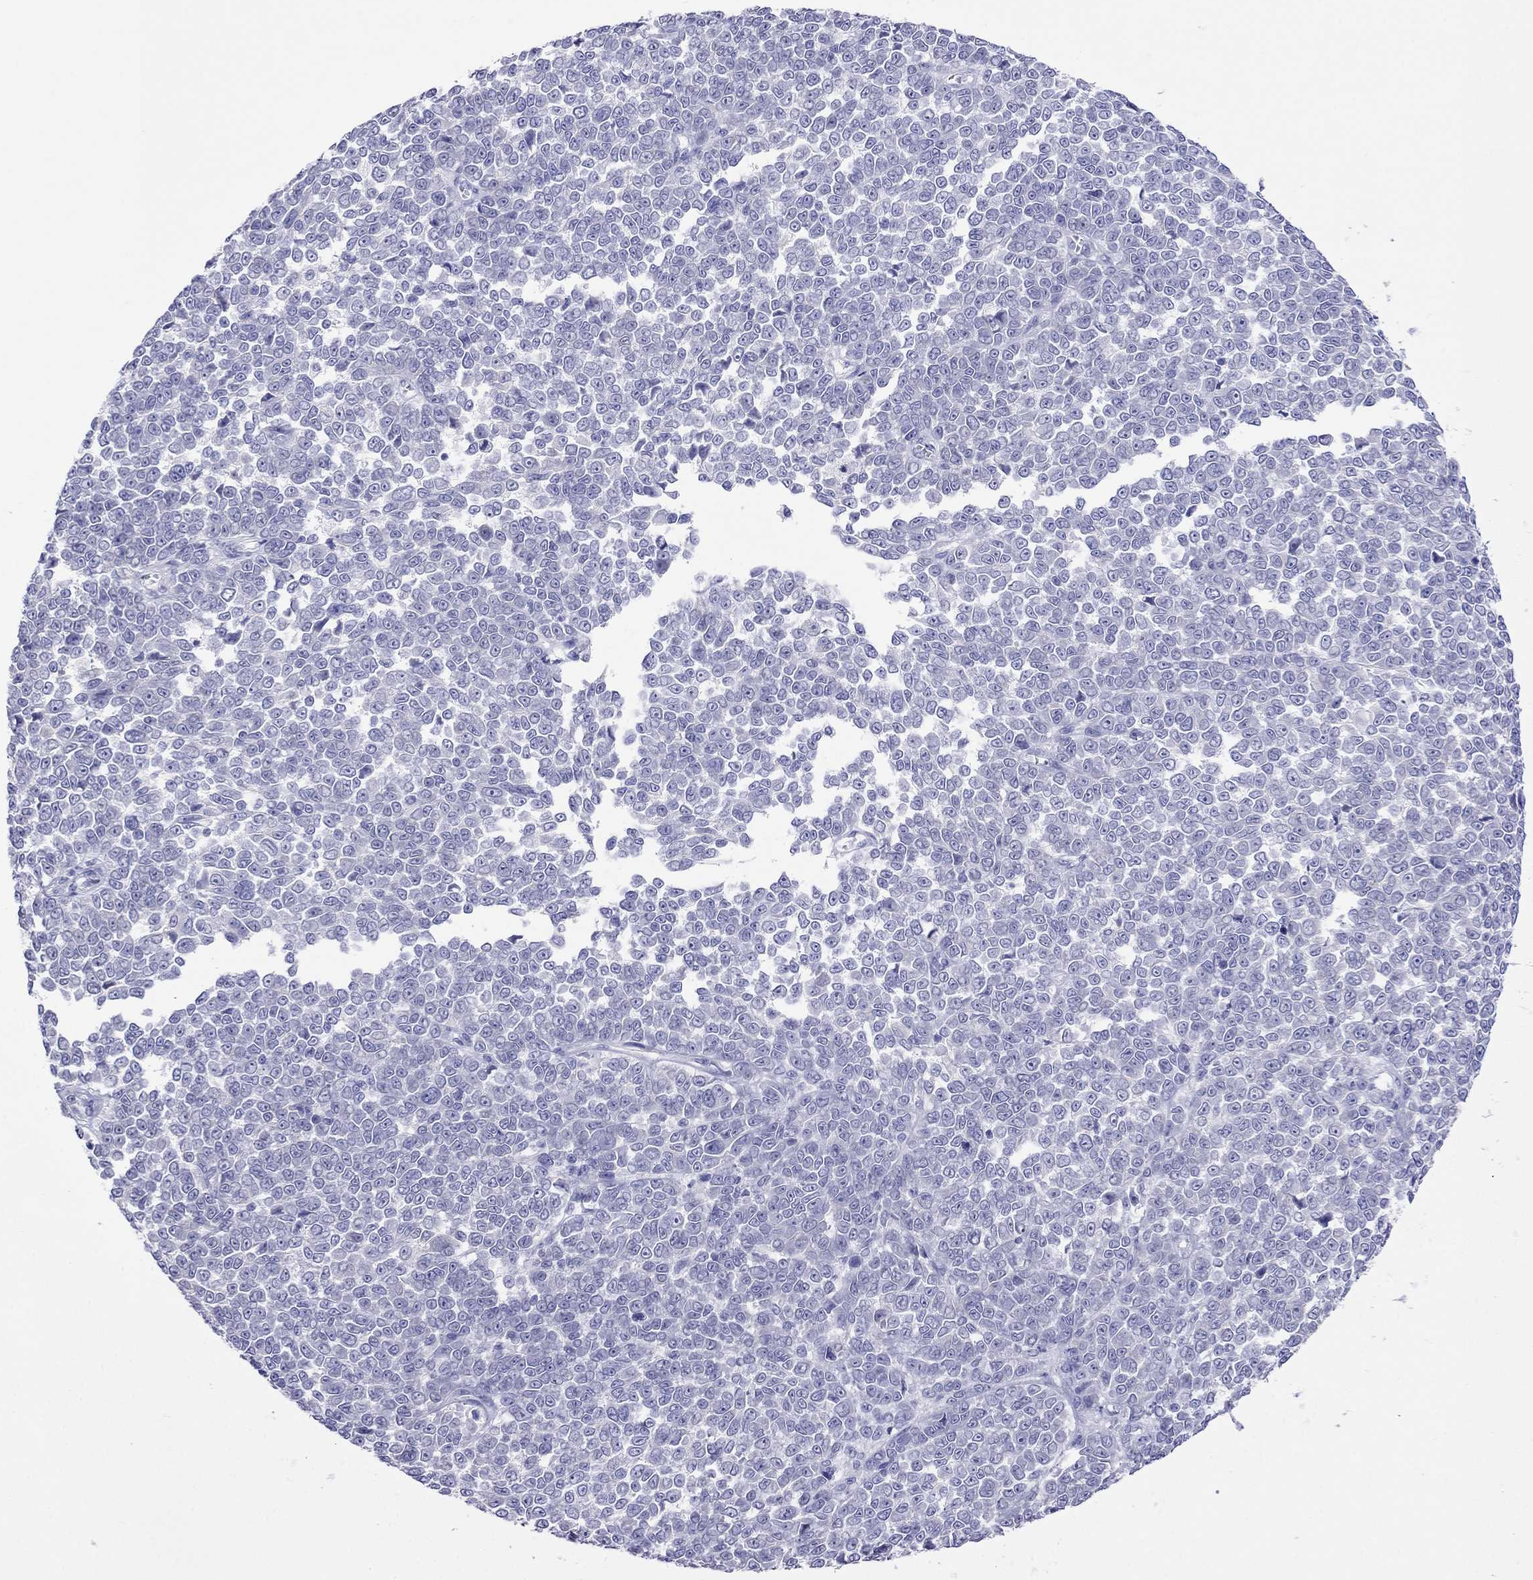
{"staining": {"intensity": "negative", "quantity": "none", "location": "none"}, "tissue": "melanoma", "cell_type": "Tumor cells", "image_type": "cancer", "snomed": [{"axis": "morphology", "description": "Malignant melanoma, NOS"}, {"axis": "topography", "description": "Skin"}], "caption": "An IHC histopathology image of melanoma is shown. There is no staining in tumor cells of melanoma. (DAB (3,3'-diaminobenzidine) immunohistochemistry (IHC) visualized using brightfield microscopy, high magnification).", "gene": "PCDHA6", "patient": {"sex": "female", "age": 95}}